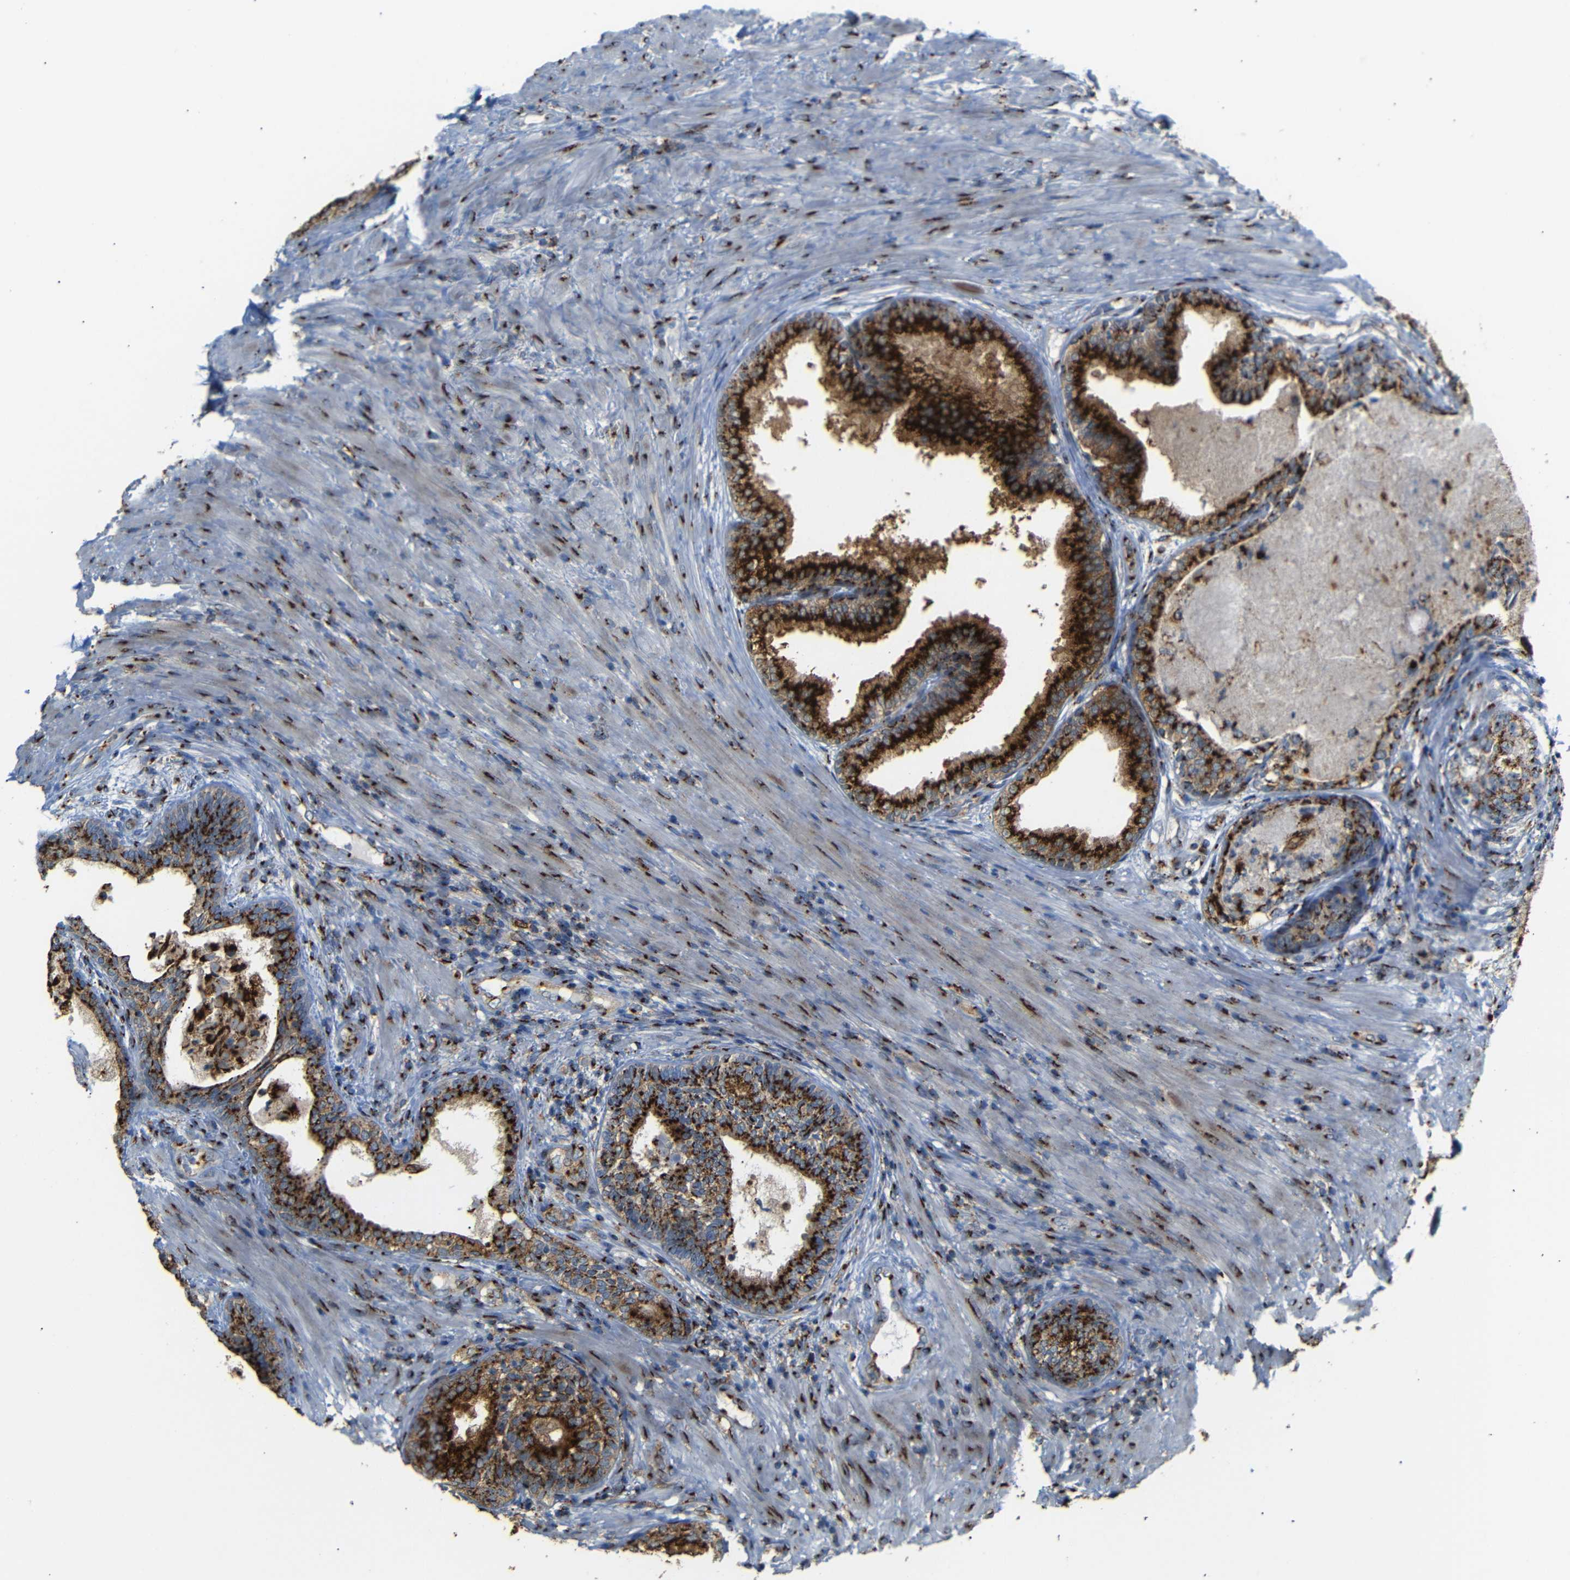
{"staining": {"intensity": "strong", "quantity": ">75%", "location": "cytoplasmic/membranous"}, "tissue": "prostate", "cell_type": "Glandular cells", "image_type": "normal", "snomed": [{"axis": "morphology", "description": "Normal tissue, NOS"}, {"axis": "topography", "description": "Prostate"}], "caption": "Immunohistochemical staining of unremarkable prostate exhibits strong cytoplasmic/membranous protein staining in about >75% of glandular cells.", "gene": "TGOLN2", "patient": {"sex": "male", "age": 76}}